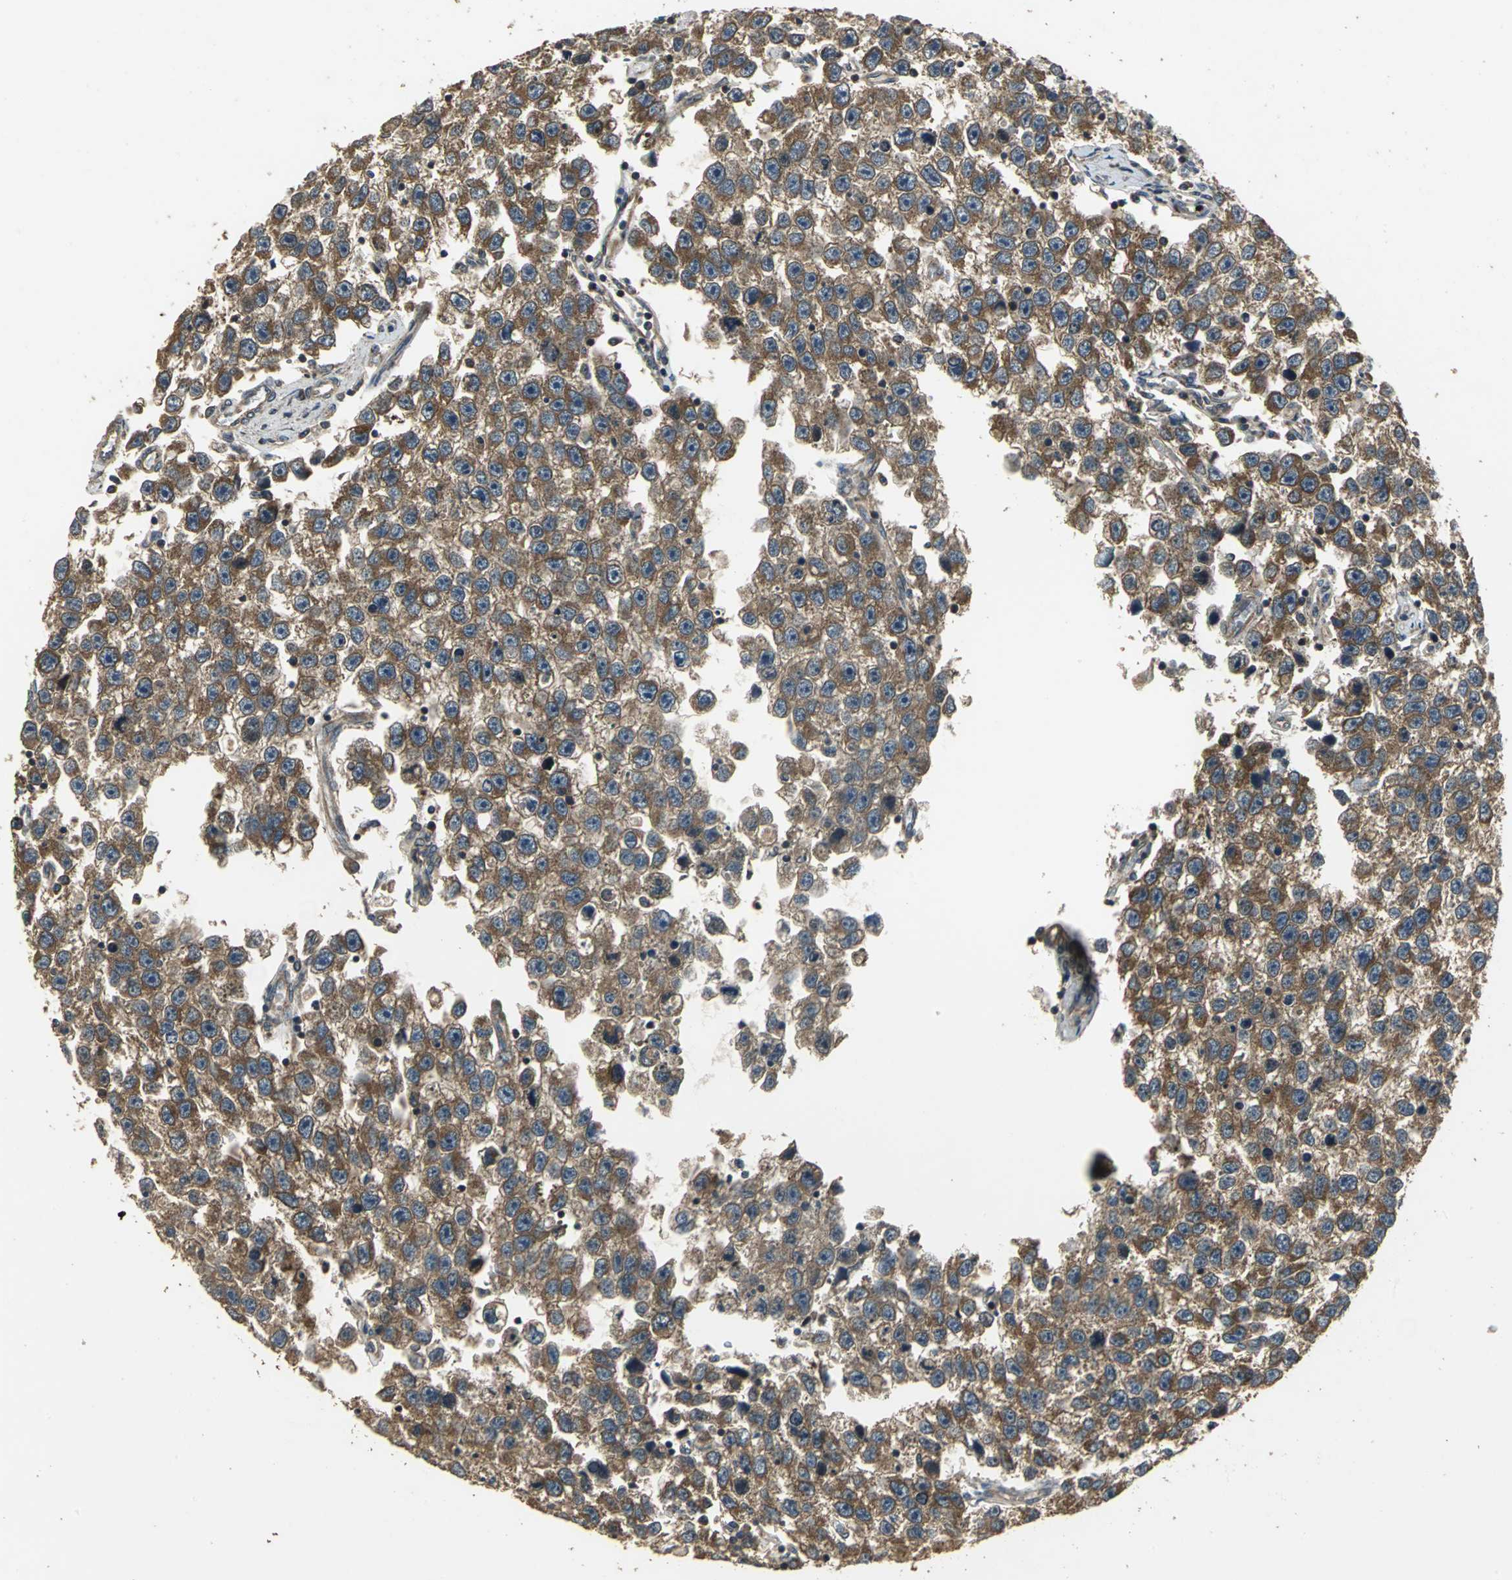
{"staining": {"intensity": "strong", "quantity": ">75%", "location": "cytoplasmic/membranous"}, "tissue": "testis cancer", "cell_type": "Tumor cells", "image_type": "cancer", "snomed": [{"axis": "morphology", "description": "Seminoma, NOS"}, {"axis": "topography", "description": "Testis"}], "caption": "A photomicrograph showing strong cytoplasmic/membranous expression in about >75% of tumor cells in testis cancer (seminoma), as visualized by brown immunohistochemical staining.", "gene": "KANK1", "patient": {"sex": "male", "age": 33}}